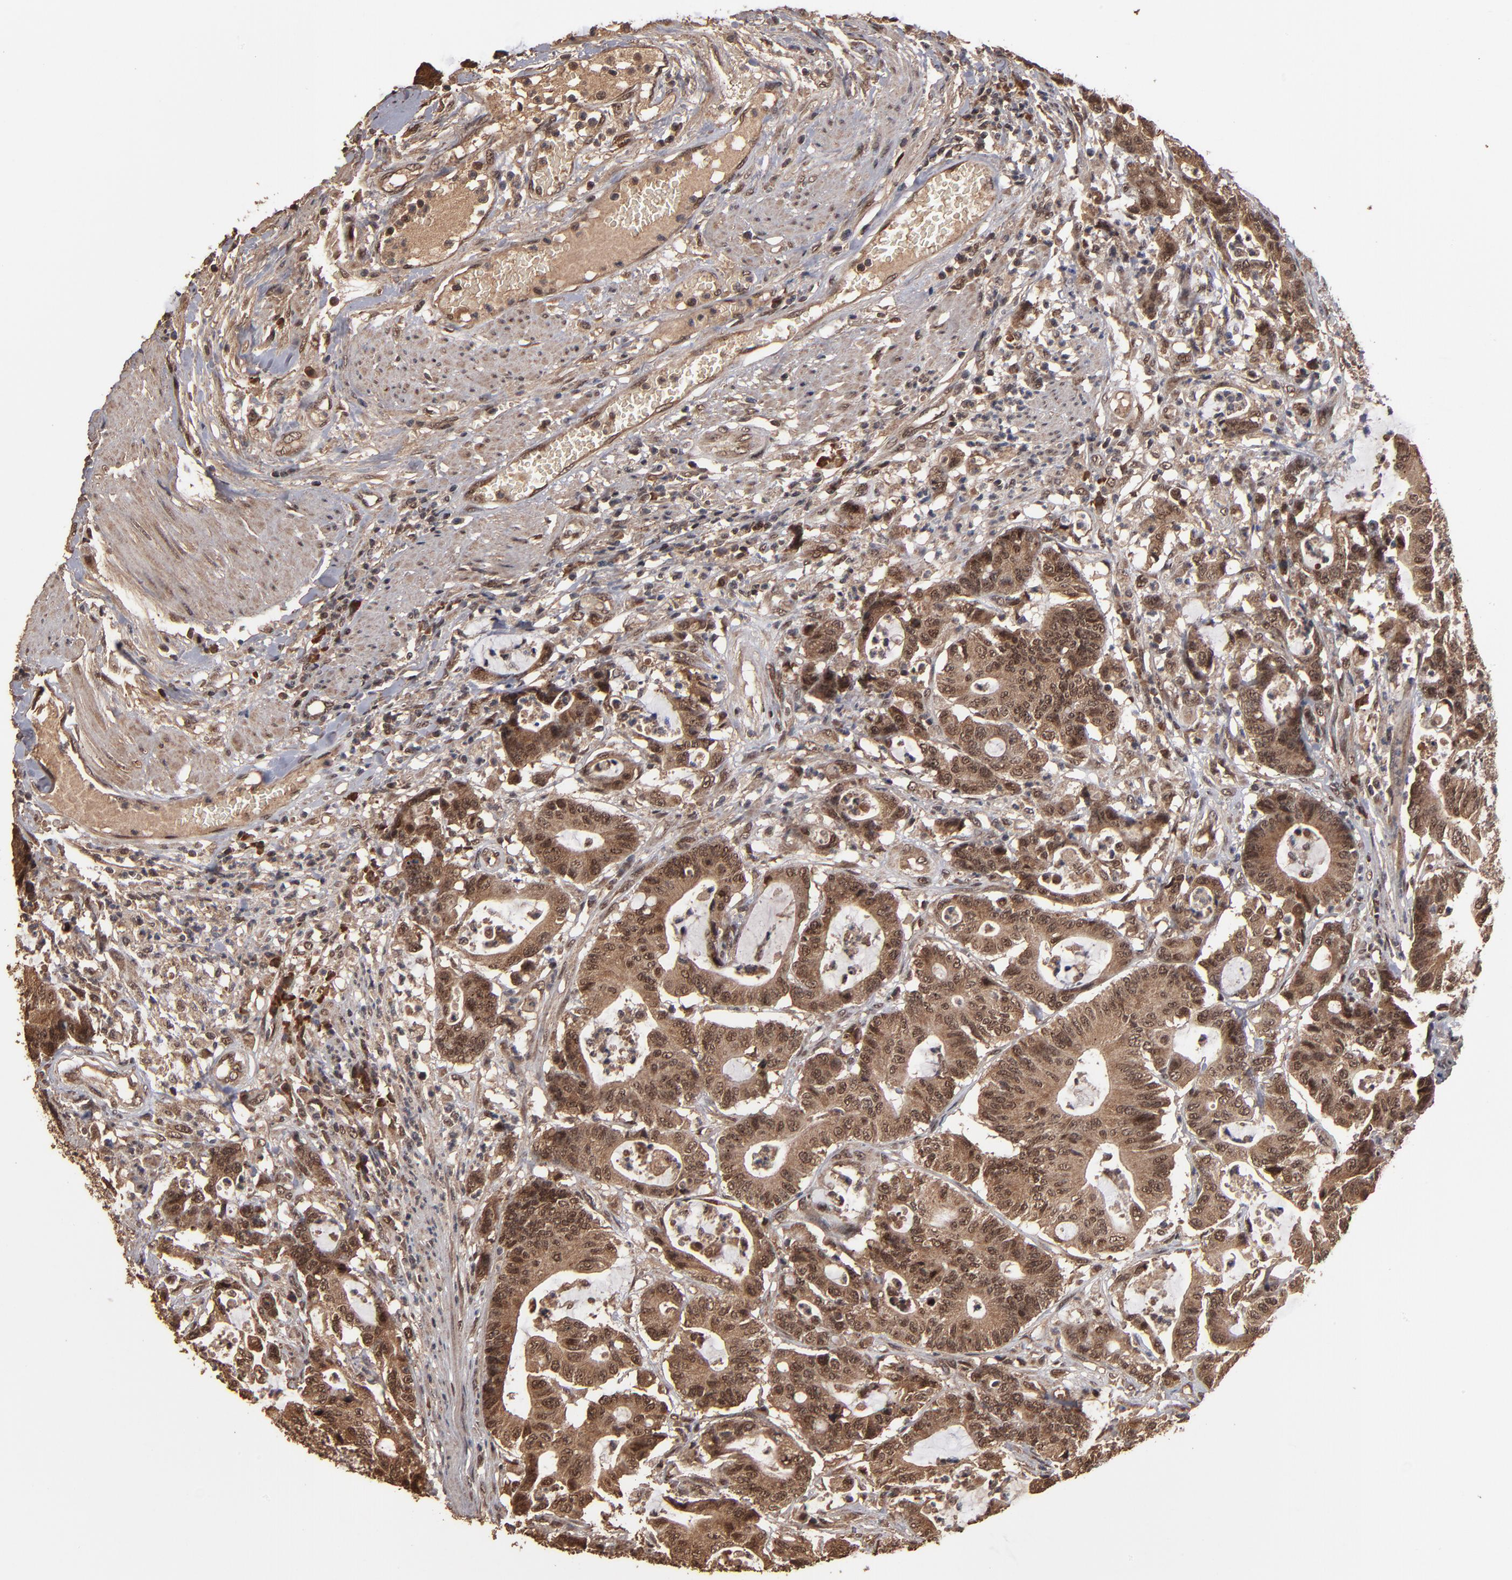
{"staining": {"intensity": "strong", "quantity": ">75%", "location": "cytoplasmic/membranous,nuclear"}, "tissue": "colorectal cancer", "cell_type": "Tumor cells", "image_type": "cancer", "snomed": [{"axis": "morphology", "description": "Adenocarcinoma, NOS"}, {"axis": "topography", "description": "Colon"}], "caption": "This histopathology image shows IHC staining of colorectal cancer, with high strong cytoplasmic/membranous and nuclear staining in about >75% of tumor cells.", "gene": "NXF2B", "patient": {"sex": "female", "age": 84}}